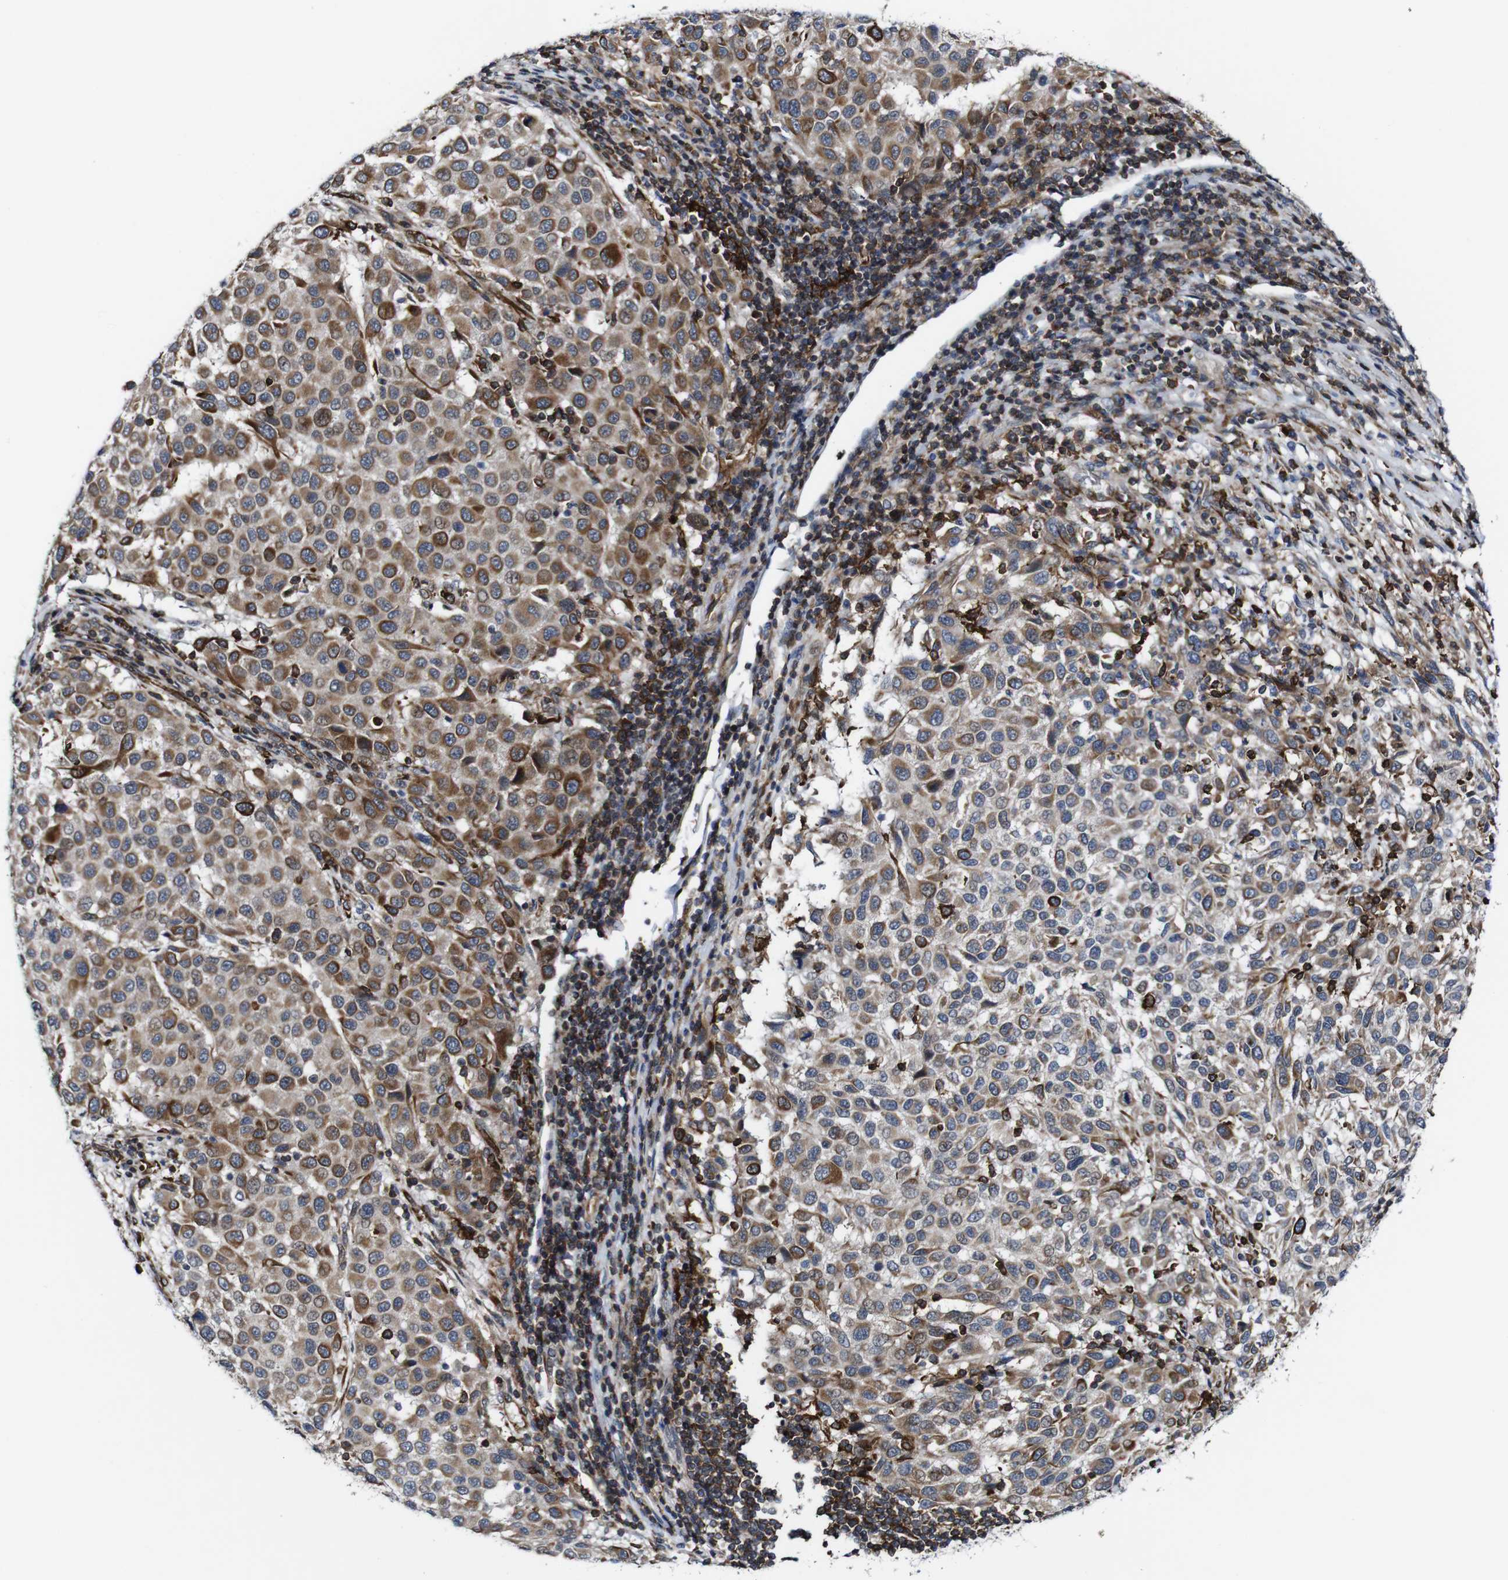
{"staining": {"intensity": "moderate", "quantity": ">75%", "location": "cytoplasmic/membranous"}, "tissue": "melanoma", "cell_type": "Tumor cells", "image_type": "cancer", "snomed": [{"axis": "morphology", "description": "Malignant melanoma, Metastatic site"}, {"axis": "topography", "description": "Lymph node"}], "caption": "Moderate cytoplasmic/membranous protein staining is appreciated in about >75% of tumor cells in melanoma.", "gene": "JAK2", "patient": {"sex": "male", "age": 61}}